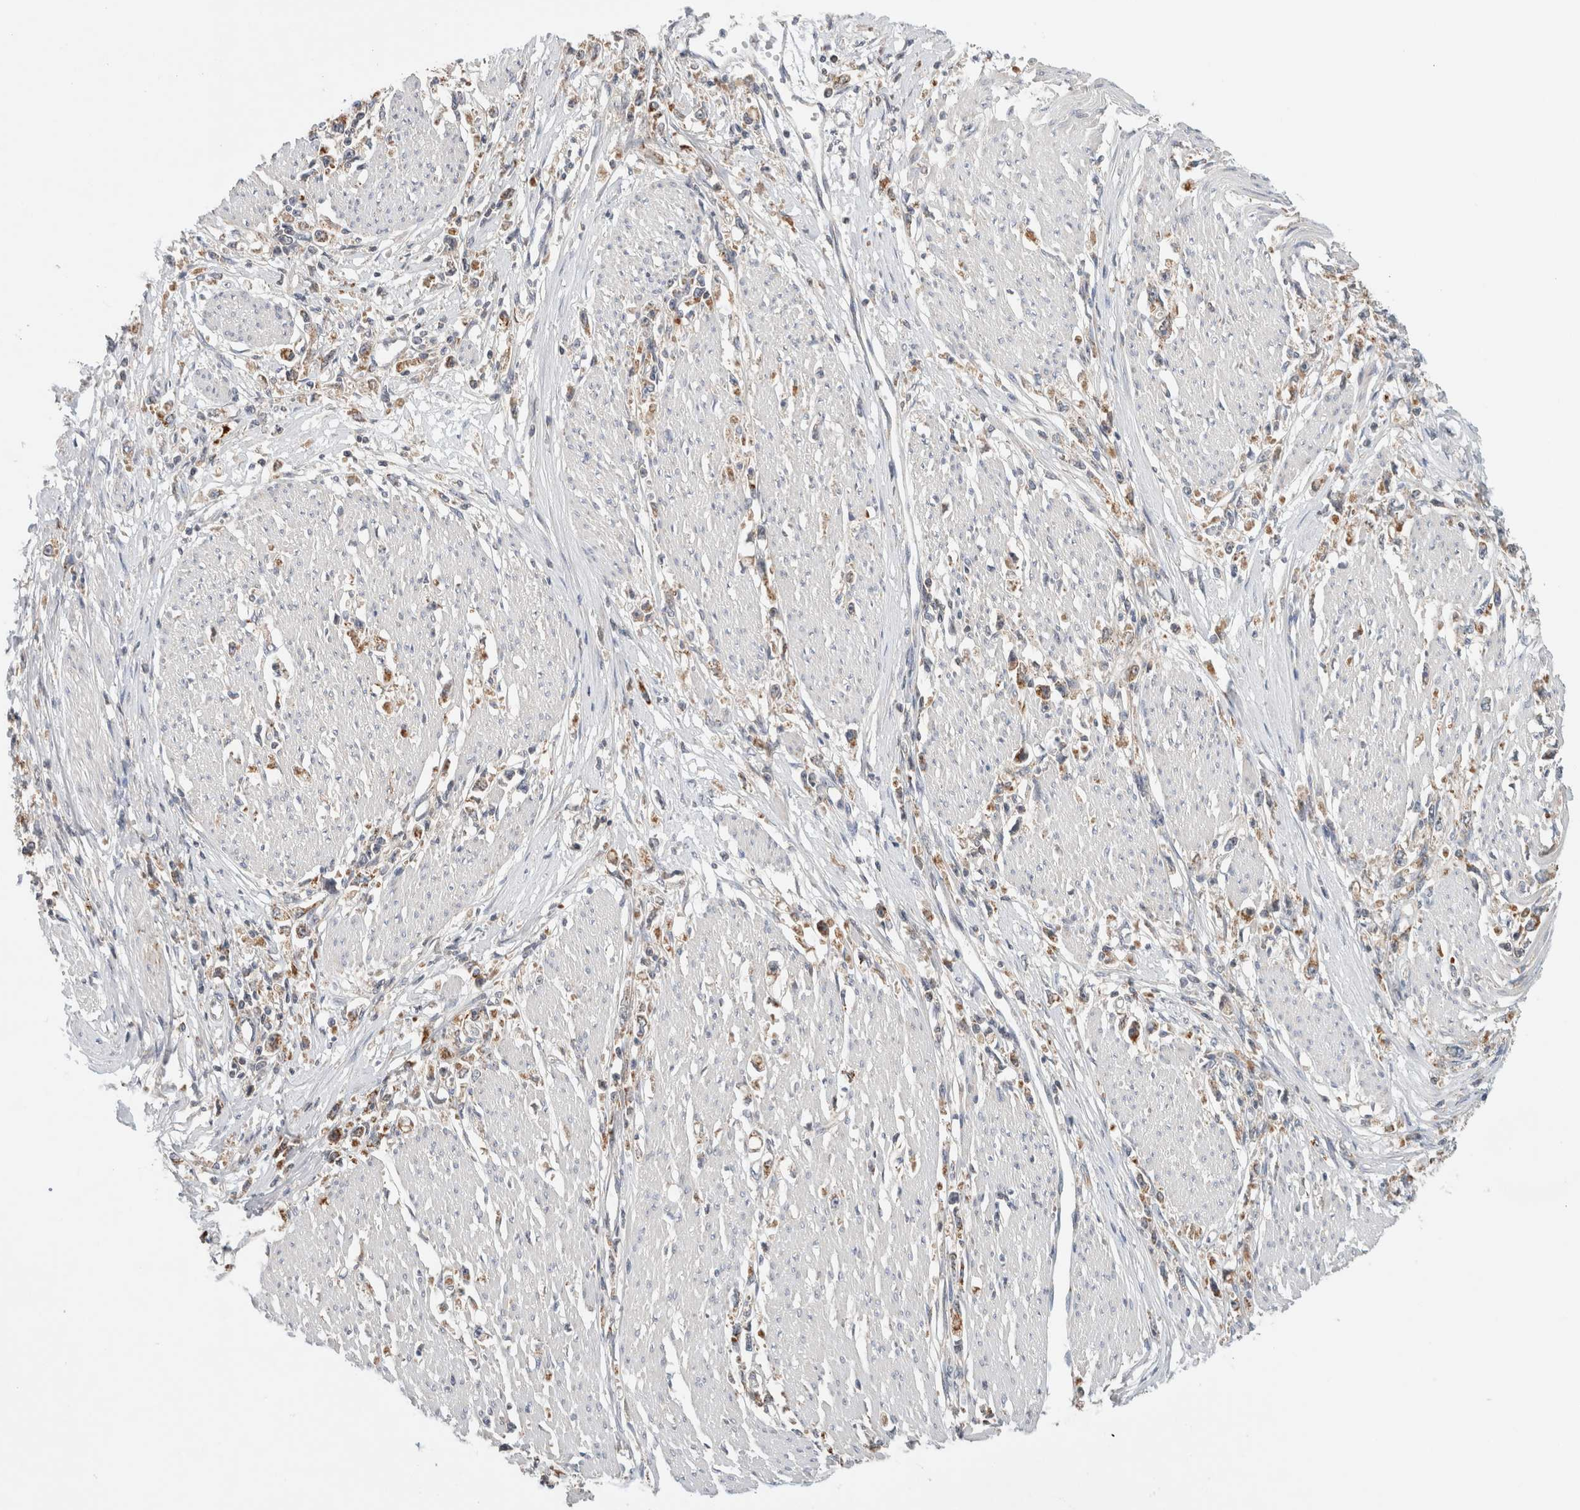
{"staining": {"intensity": "weak", "quantity": ">75%", "location": "cytoplasmic/membranous"}, "tissue": "stomach cancer", "cell_type": "Tumor cells", "image_type": "cancer", "snomed": [{"axis": "morphology", "description": "Adenocarcinoma, NOS"}, {"axis": "topography", "description": "Stomach"}], "caption": "The micrograph exhibits a brown stain indicating the presence of a protein in the cytoplasmic/membranous of tumor cells in stomach cancer (adenocarcinoma).", "gene": "AMPD1", "patient": {"sex": "female", "age": 59}}